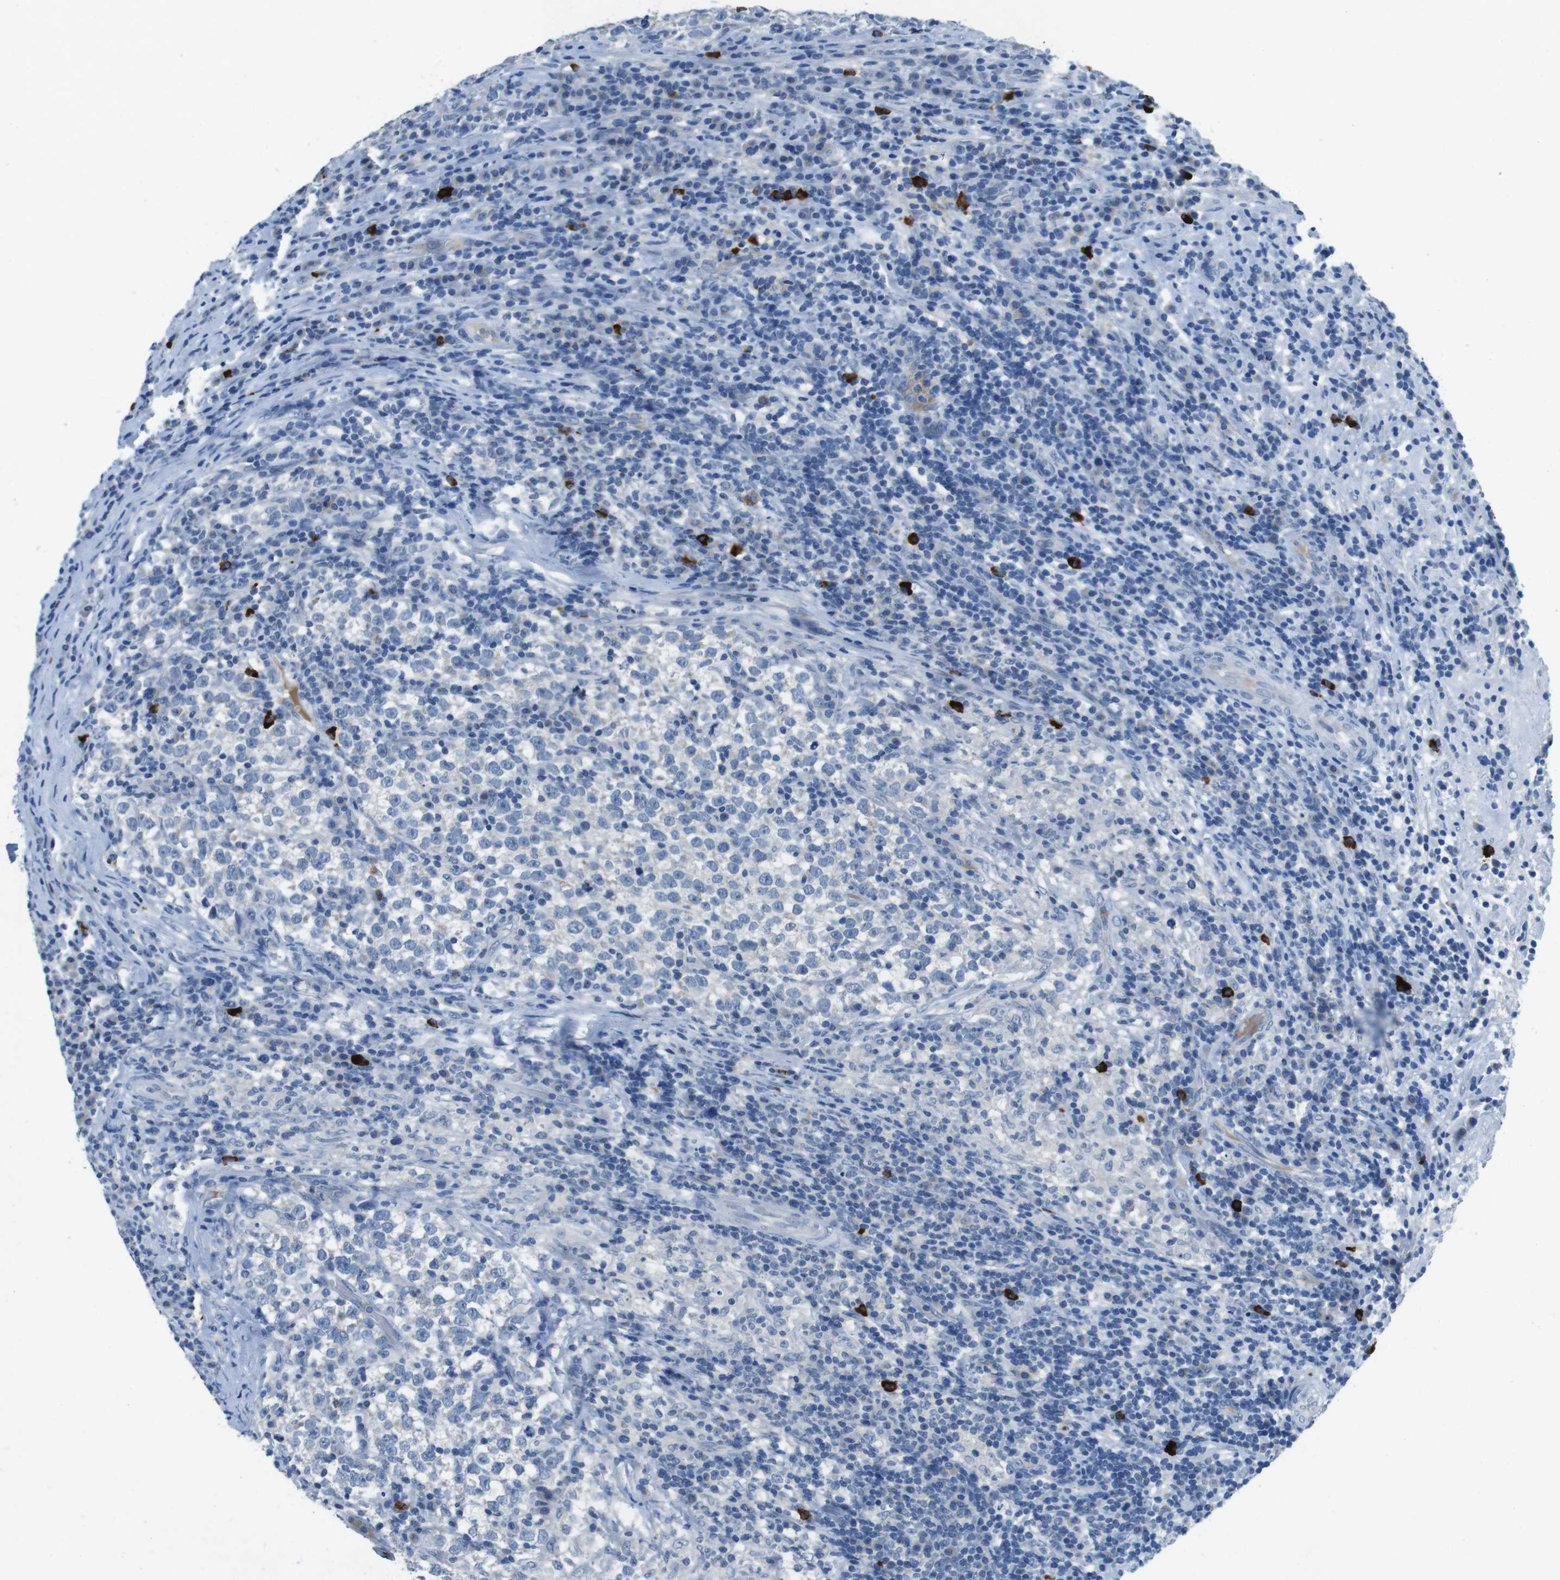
{"staining": {"intensity": "negative", "quantity": "none", "location": "none"}, "tissue": "testis cancer", "cell_type": "Tumor cells", "image_type": "cancer", "snomed": [{"axis": "morphology", "description": "Normal tissue, NOS"}, {"axis": "morphology", "description": "Seminoma, NOS"}, {"axis": "topography", "description": "Testis"}], "caption": "Testis cancer was stained to show a protein in brown. There is no significant positivity in tumor cells.", "gene": "SLC35A3", "patient": {"sex": "male", "age": 43}}